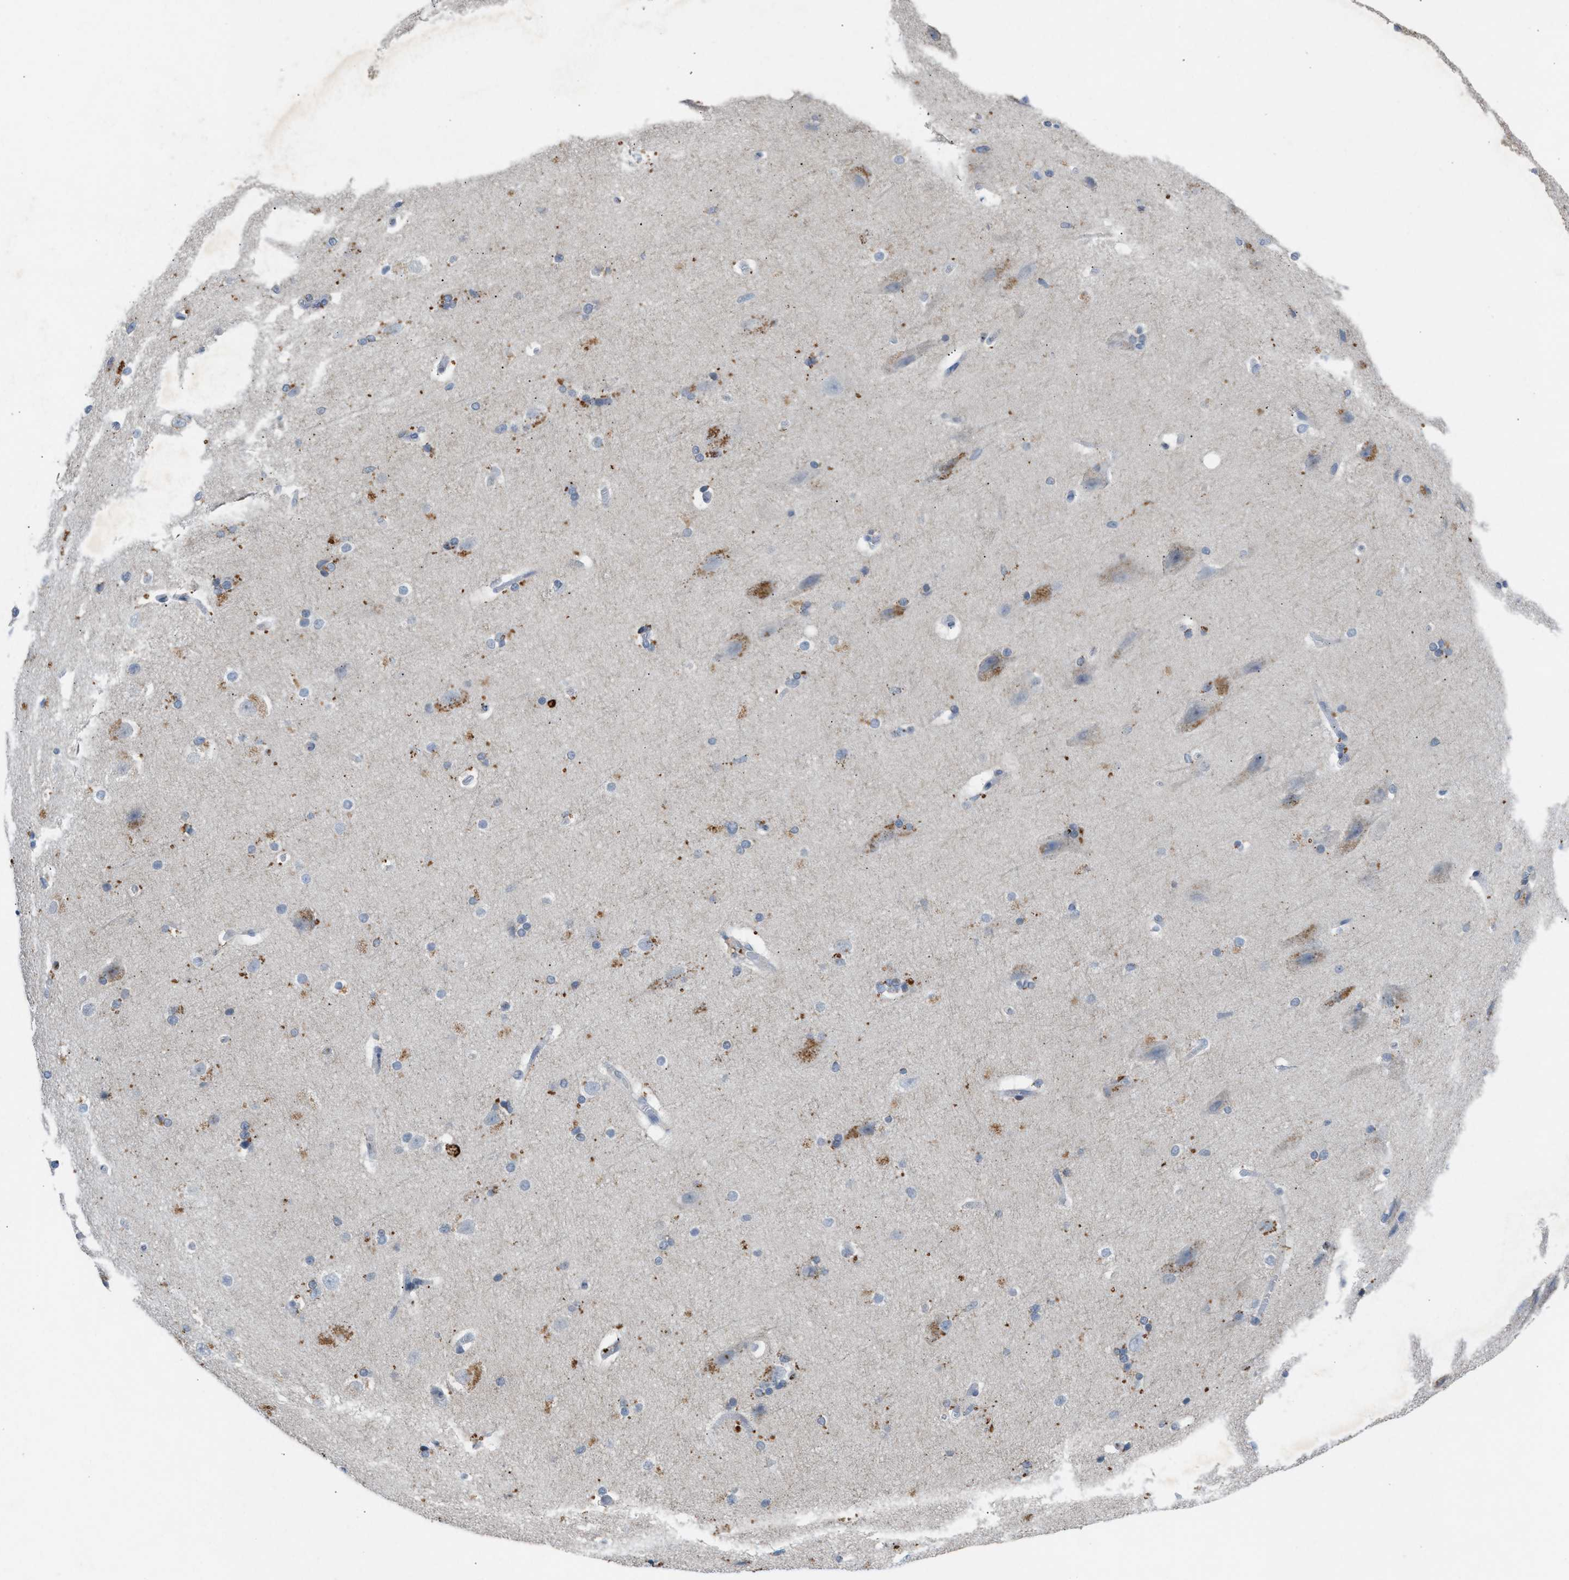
{"staining": {"intensity": "negative", "quantity": "none", "location": "none"}, "tissue": "cerebral cortex", "cell_type": "Endothelial cells", "image_type": "normal", "snomed": [{"axis": "morphology", "description": "Normal tissue, NOS"}, {"axis": "topography", "description": "Cerebral cortex"}, {"axis": "topography", "description": "Hippocampus"}], "caption": "Immunohistochemistry image of benign cerebral cortex: cerebral cortex stained with DAB reveals no significant protein staining in endothelial cells.", "gene": "SLC5A5", "patient": {"sex": "female", "age": 19}}